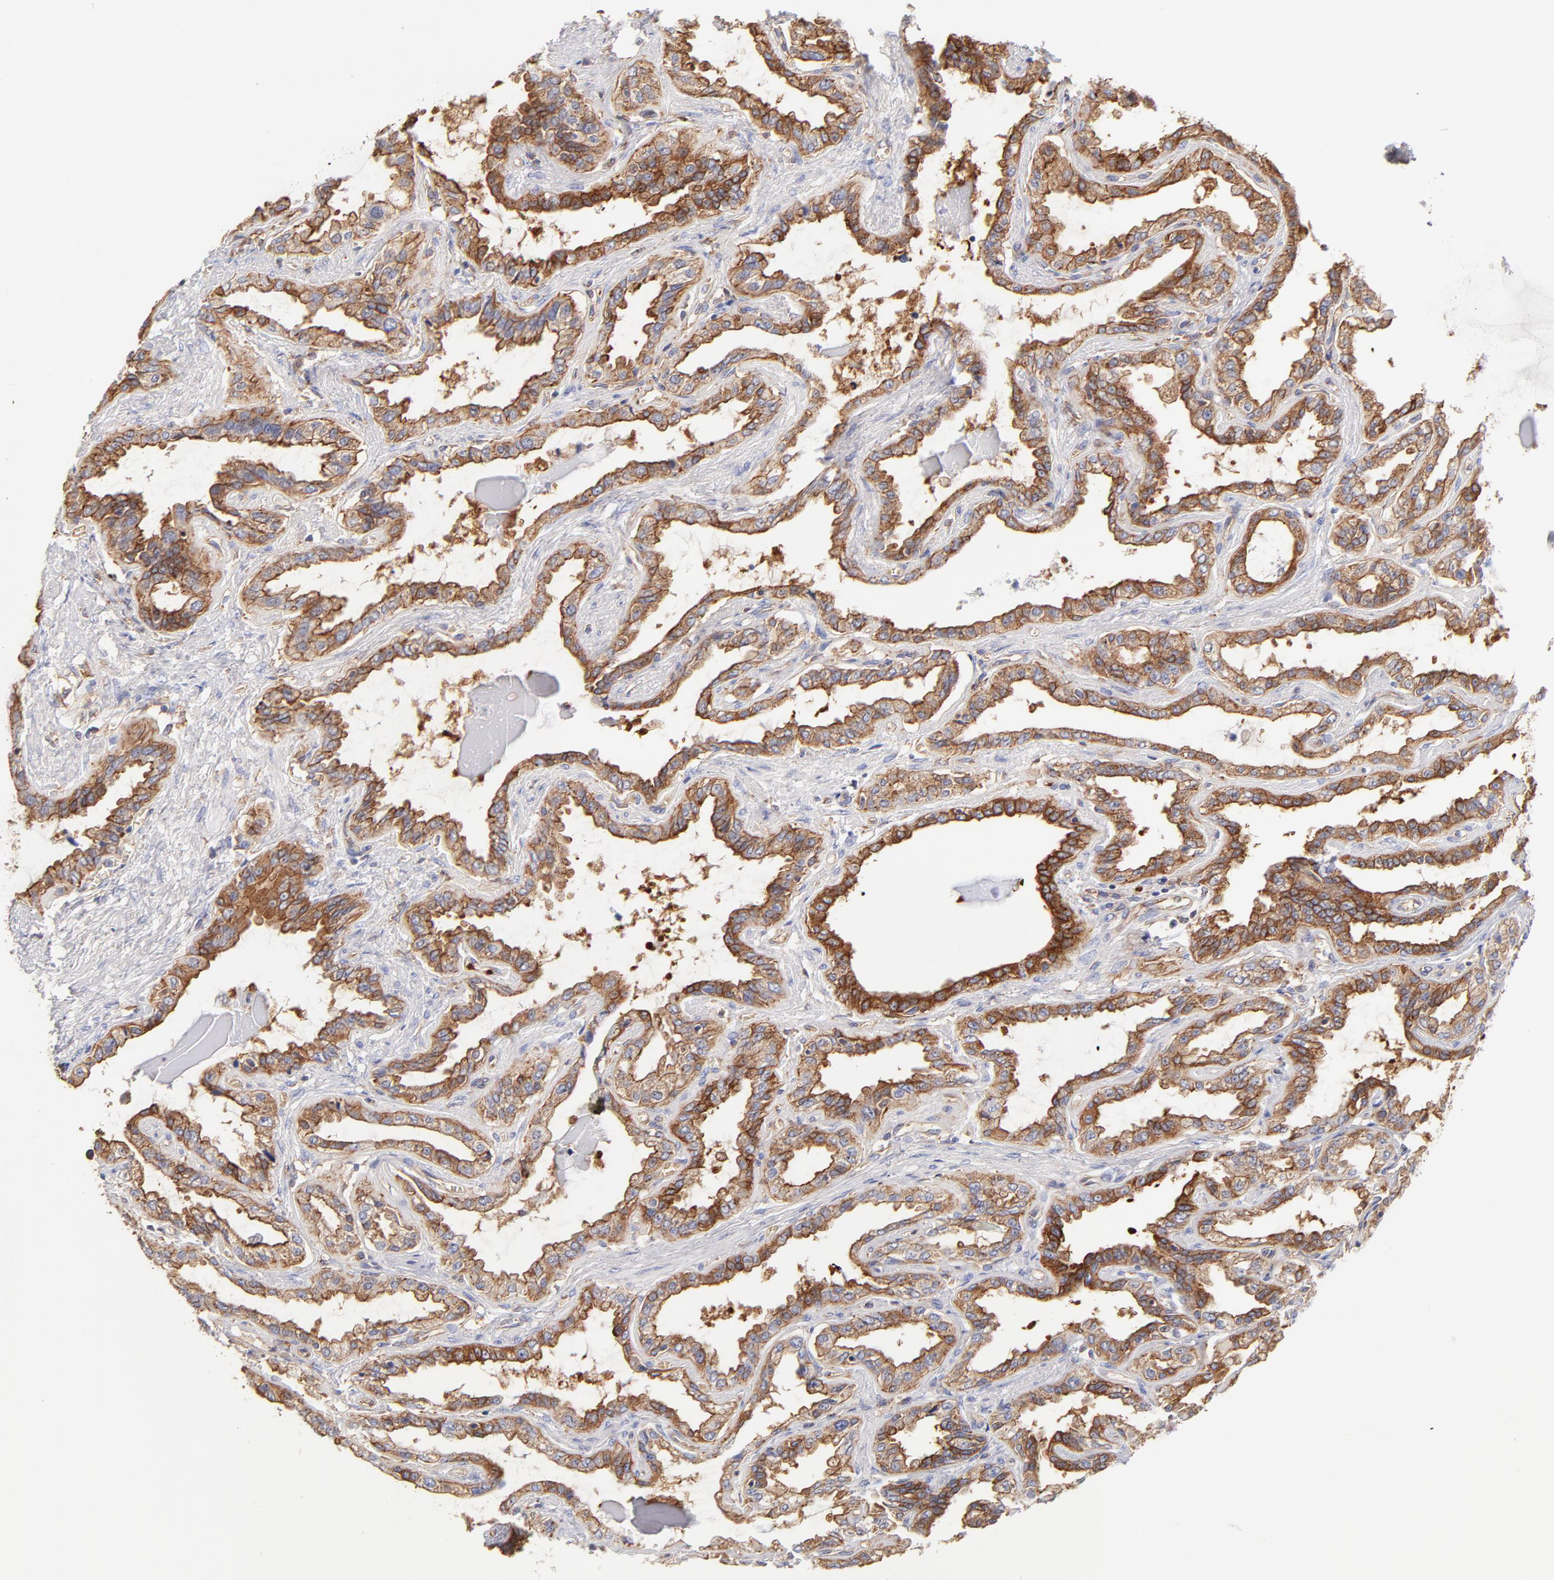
{"staining": {"intensity": "moderate", "quantity": ">75%", "location": "cytoplasmic/membranous"}, "tissue": "seminal vesicle", "cell_type": "Glandular cells", "image_type": "normal", "snomed": [{"axis": "morphology", "description": "Normal tissue, NOS"}, {"axis": "morphology", "description": "Inflammation, NOS"}, {"axis": "topography", "description": "Urinary bladder"}, {"axis": "topography", "description": "Prostate"}, {"axis": "topography", "description": "Seminal veicle"}], "caption": "IHC photomicrograph of normal seminal vesicle stained for a protein (brown), which shows medium levels of moderate cytoplasmic/membranous positivity in approximately >75% of glandular cells.", "gene": "CD2AP", "patient": {"sex": "male", "age": 82}}